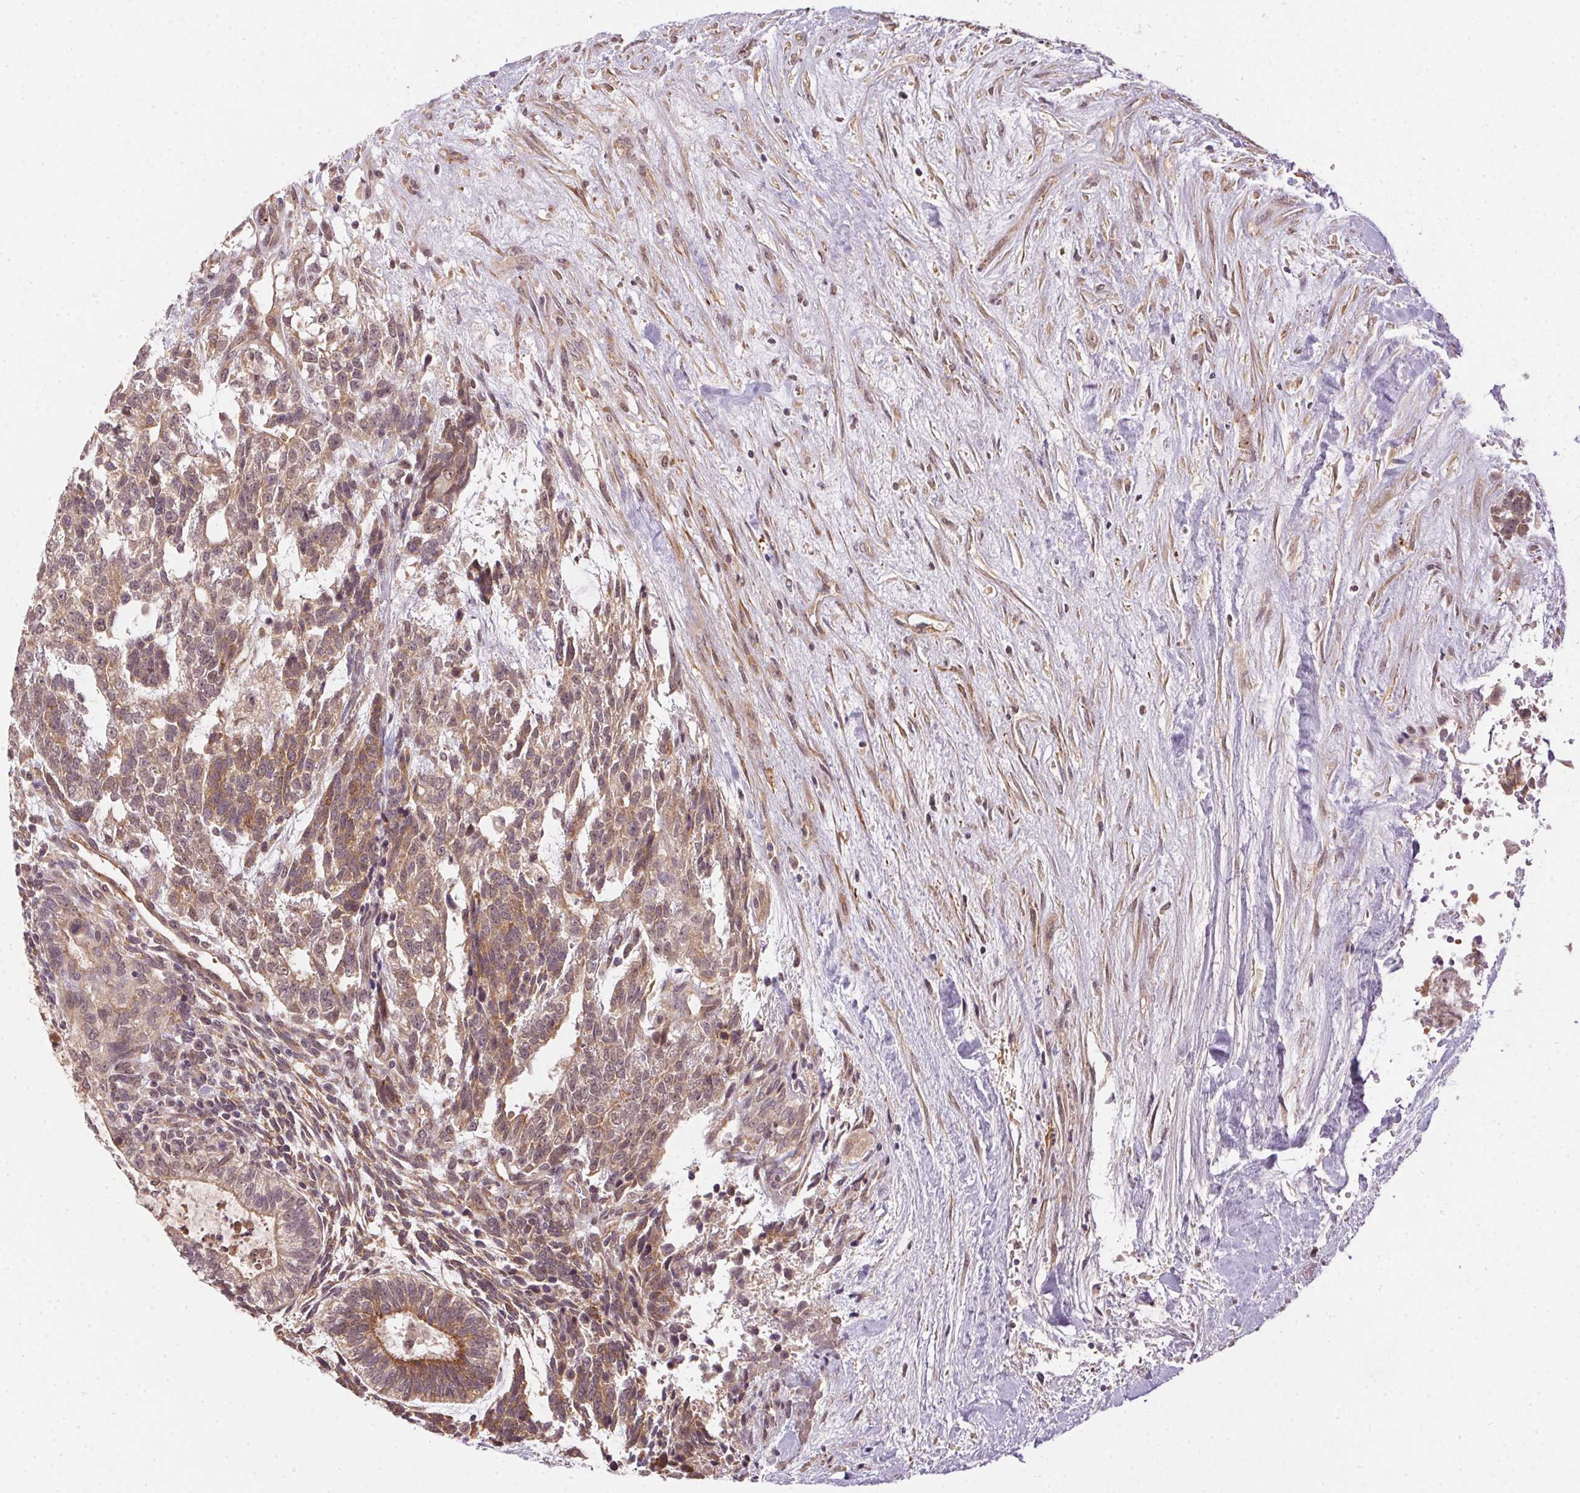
{"staining": {"intensity": "moderate", "quantity": "25%-75%", "location": "cytoplasmic/membranous"}, "tissue": "testis cancer", "cell_type": "Tumor cells", "image_type": "cancer", "snomed": [{"axis": "morphology", "description": "Carcinoma, Embryonal, NOS"}, {"axis": "topography", "description": "Testis"}], "caption": "The micrograph displays staining of testis cancer, revealing moderate cytoplasmic/membranous protein staining (brown color) within tumor cells. The protein is stained brown, and the nuclei are stained in blue (DAB IHC with brightfield microscopy, high magnification).", "gene": "CFAP92", "patient": {"sex": "male", "age": 23}}